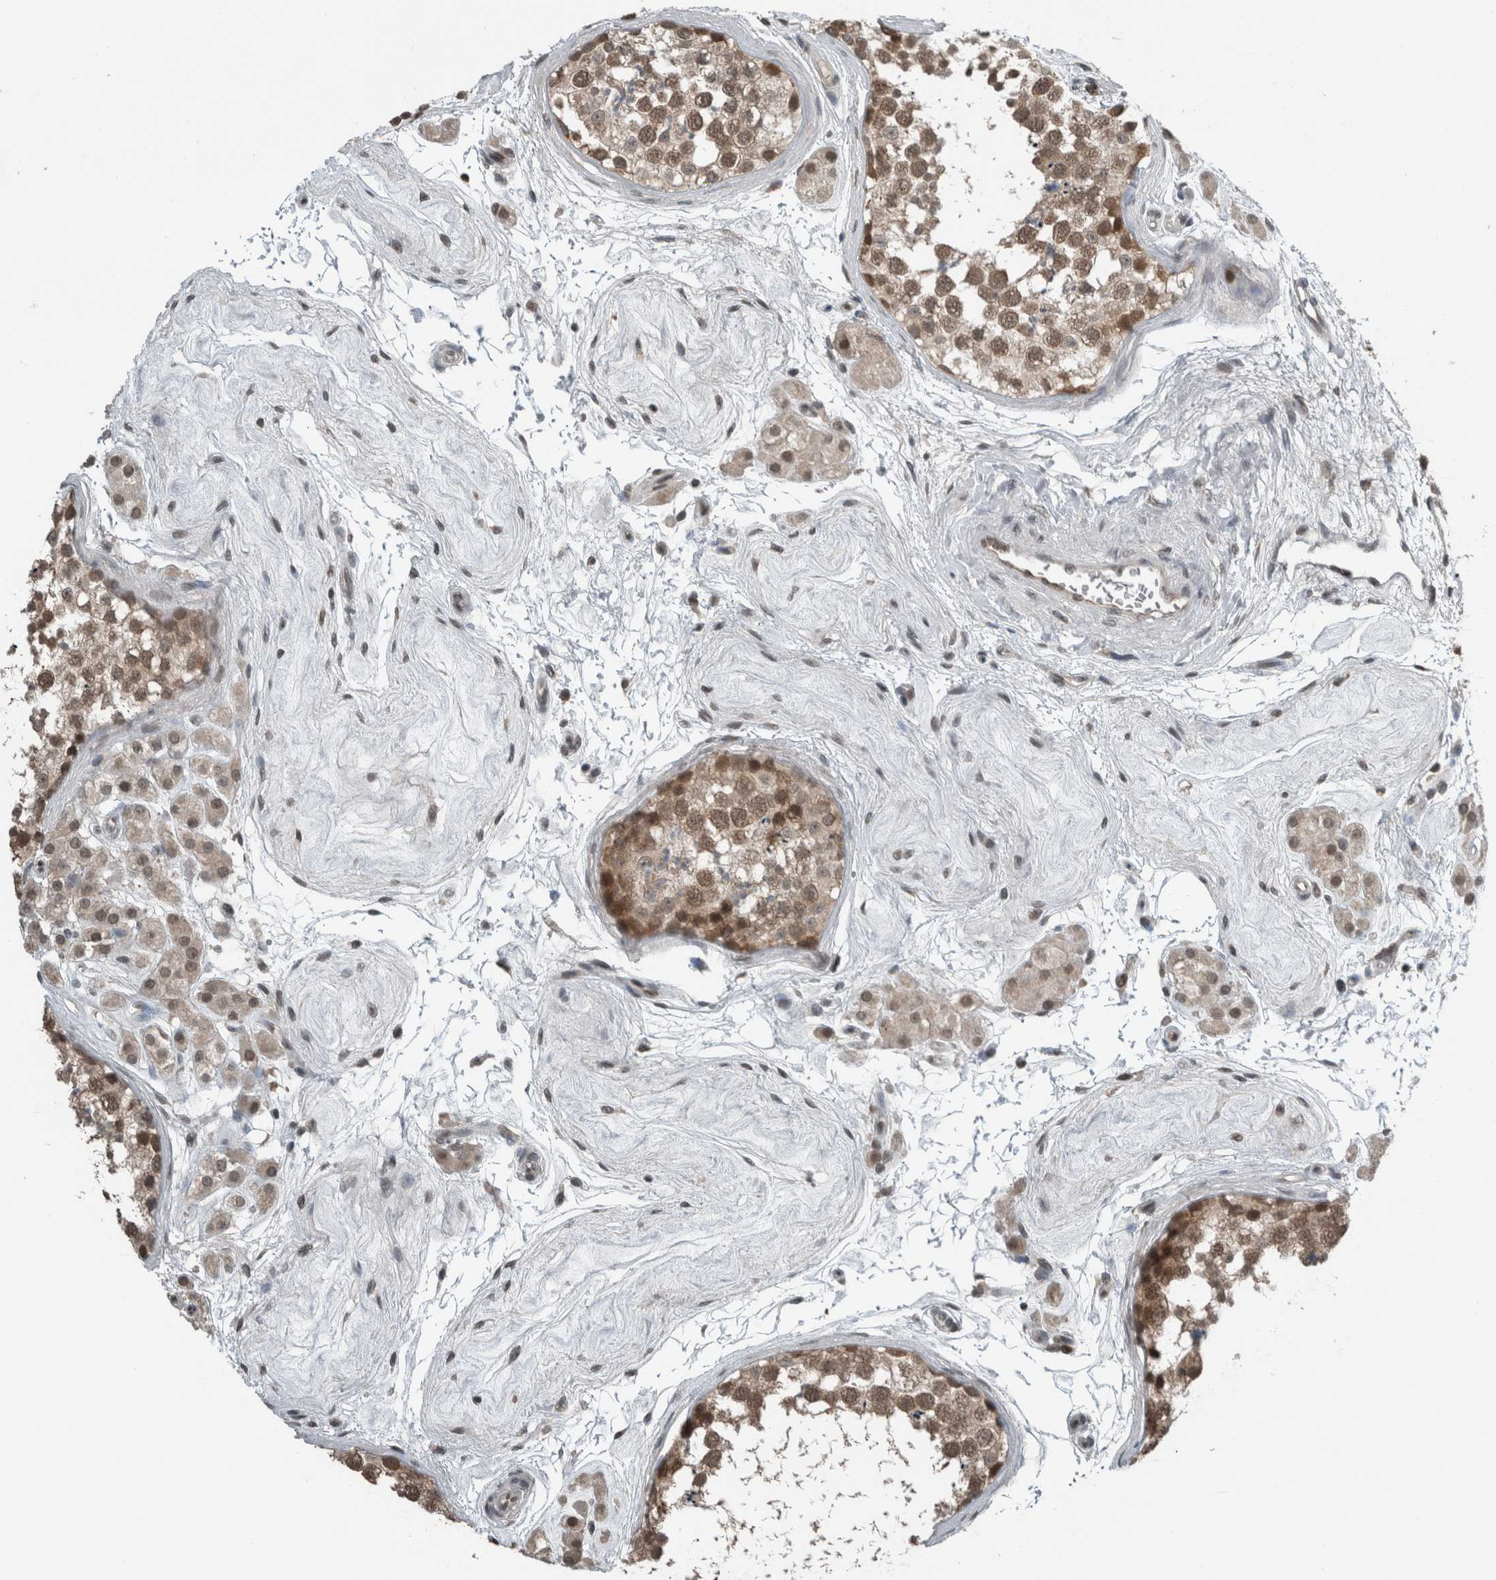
{"staining": {"intensity": "moderate", "quantity": ">75%", "location": "cytoplasmic/membranous,nuclear"}, "tissue": "testis", "cell_type": "Cells in seminiferous ducts", "image_type": "normal", "snomed": [{"axis": "morphology", "description": "Normal tissue, NOS"}, {"axis": "topography", "description": "Testis"}], "caption": "This micrograph displays immunohistochemistry (IHC) staining of unremarkable human testis, with medium moderate cytoplasmic/membranous,nuclear positivity in approximately >75% of cells in seminiferous ducts.", "gene": "SPAG7", "patient": {"sex": "male", "age": 56}}